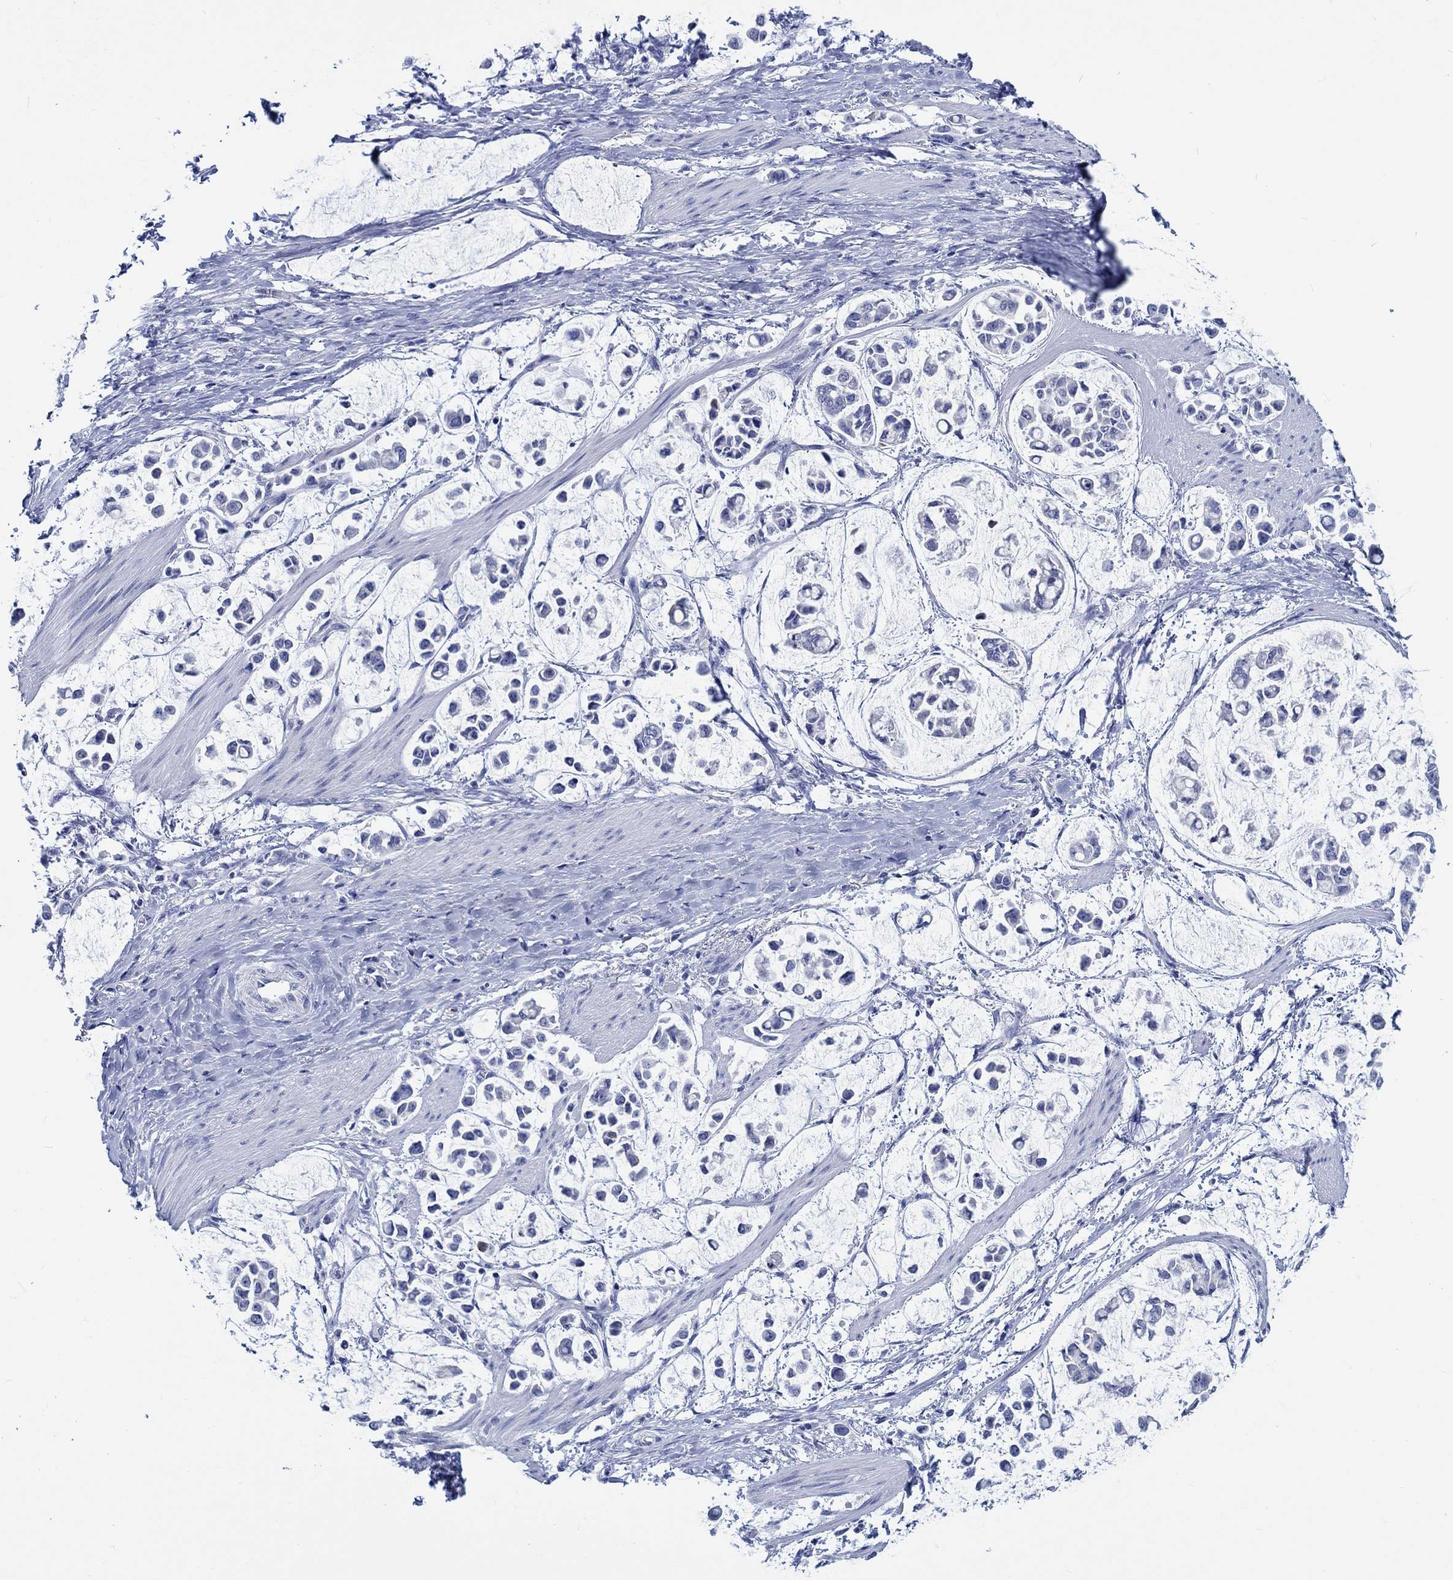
{"staining": {"intensity": "negative", "quantity": "none", "location": "none"}, "tissue": "stomach cancer", "cell_type": "Tumor cells", "image_type": "cancer", "snomed": [{"axis": "morphology", "description": "Adenocarcinoma, NOS"}, {"axis": "topography", "description": "Stomach"}], "caption": "Micrograph shows no significant protein expression in tumor cells of adenocarcinoma (stomach). The staining was performed using DAB to visualize the protein expression in brown, while the nuclei were stained in blue with hematoxylin (Magnification: 20x).", "gene": "PTPRN2", "patient": {"sex": "male", "age": 82}}